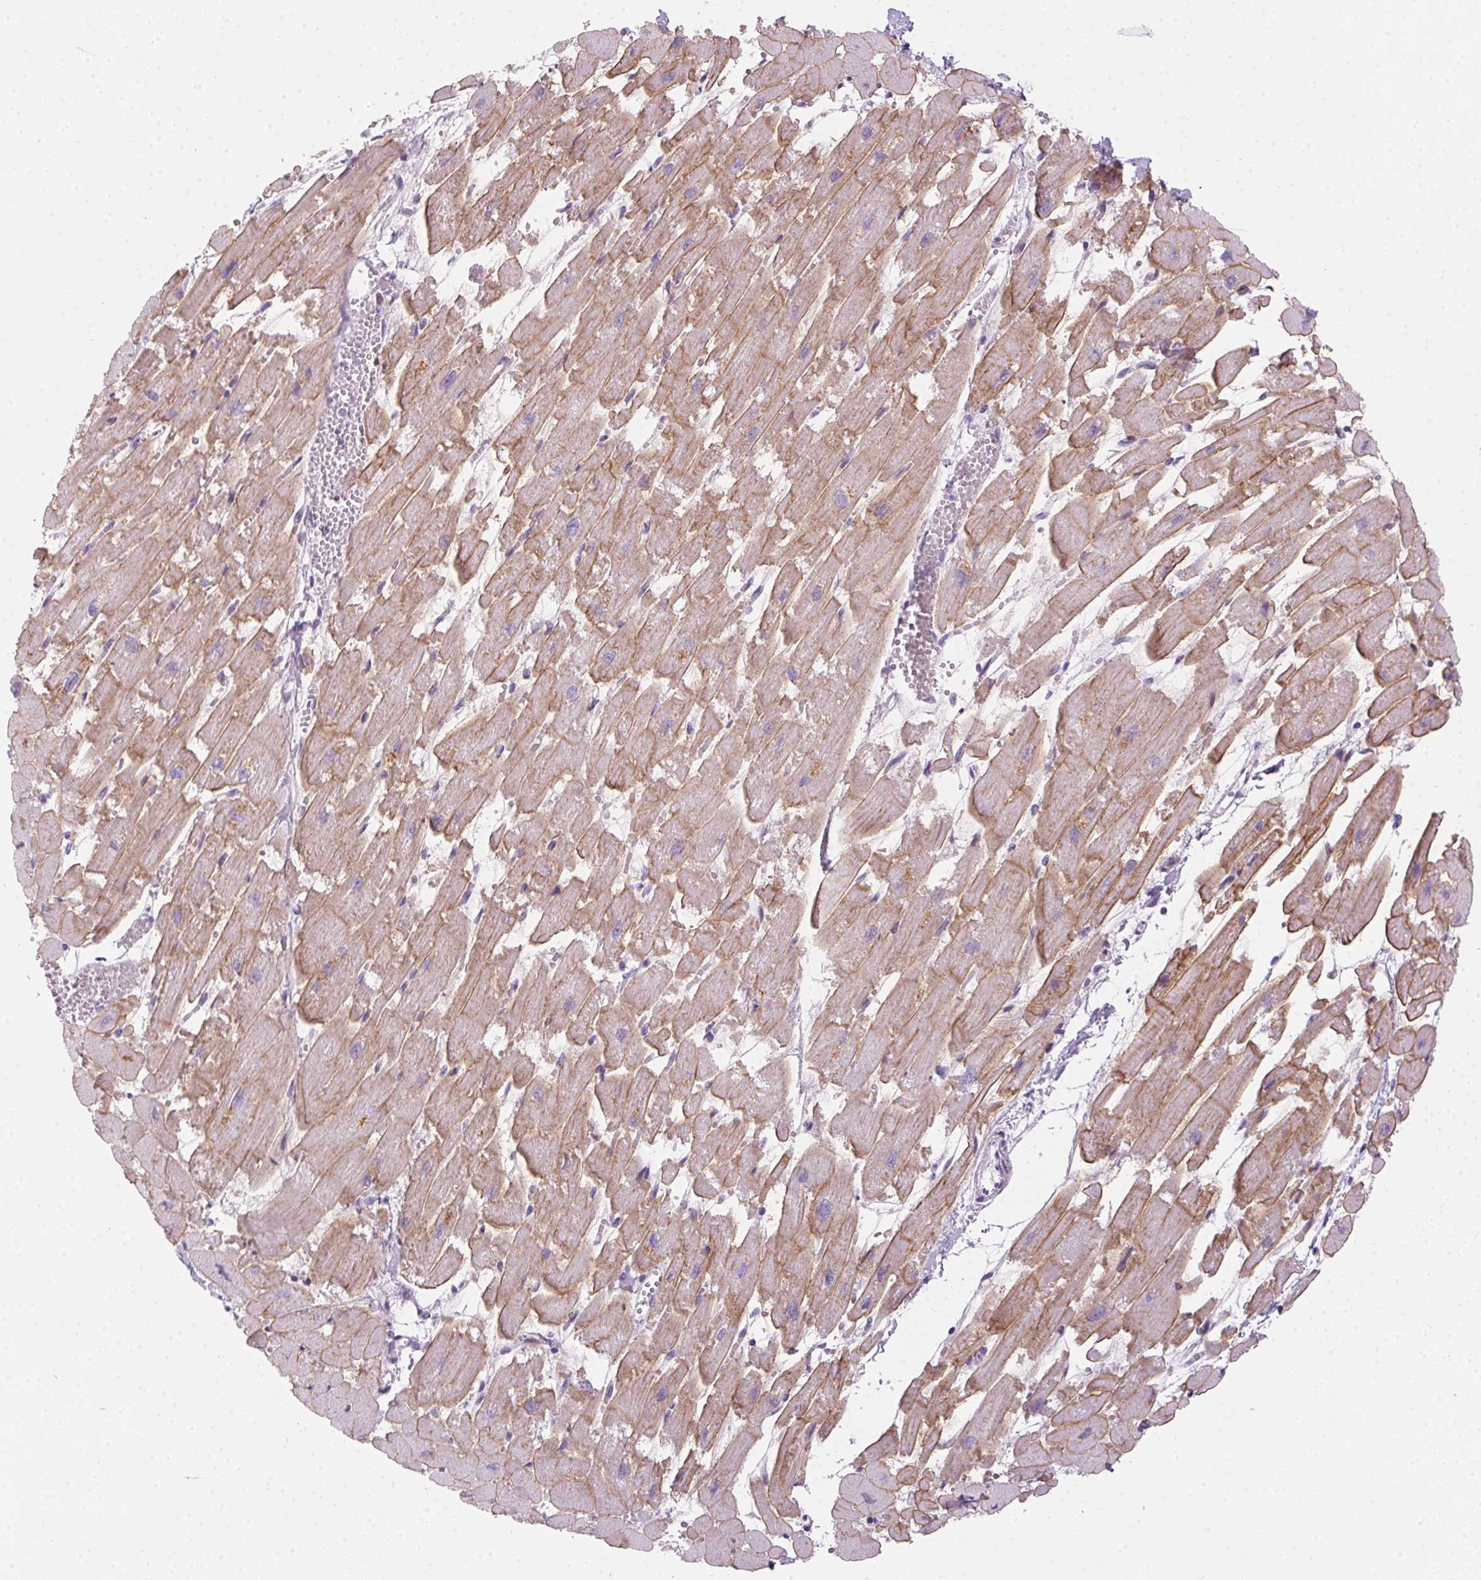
{"staining": {"intensity": "moderate", "quantity": "25%-75%", "location": "cytoplasmic/membranous"}, "tissue": "heart muscle", "cell_type": "Cardiomyocytes", "image_type": "normal", "snomed": [{"axis": "morphology", "description": "Normal tissue, NOS"}, {"axis": "topography", "description": "Heart"}], "caption": "Immunohistochemical staining of benign heart muscle demonstrates 25%-75% levels of moderate cytoplasmic/membranous protein positivity in about 25%-75% of cardiomyocytes.", "gene": "POPDC2", "patient": {"sex": "female", "age": 52}}